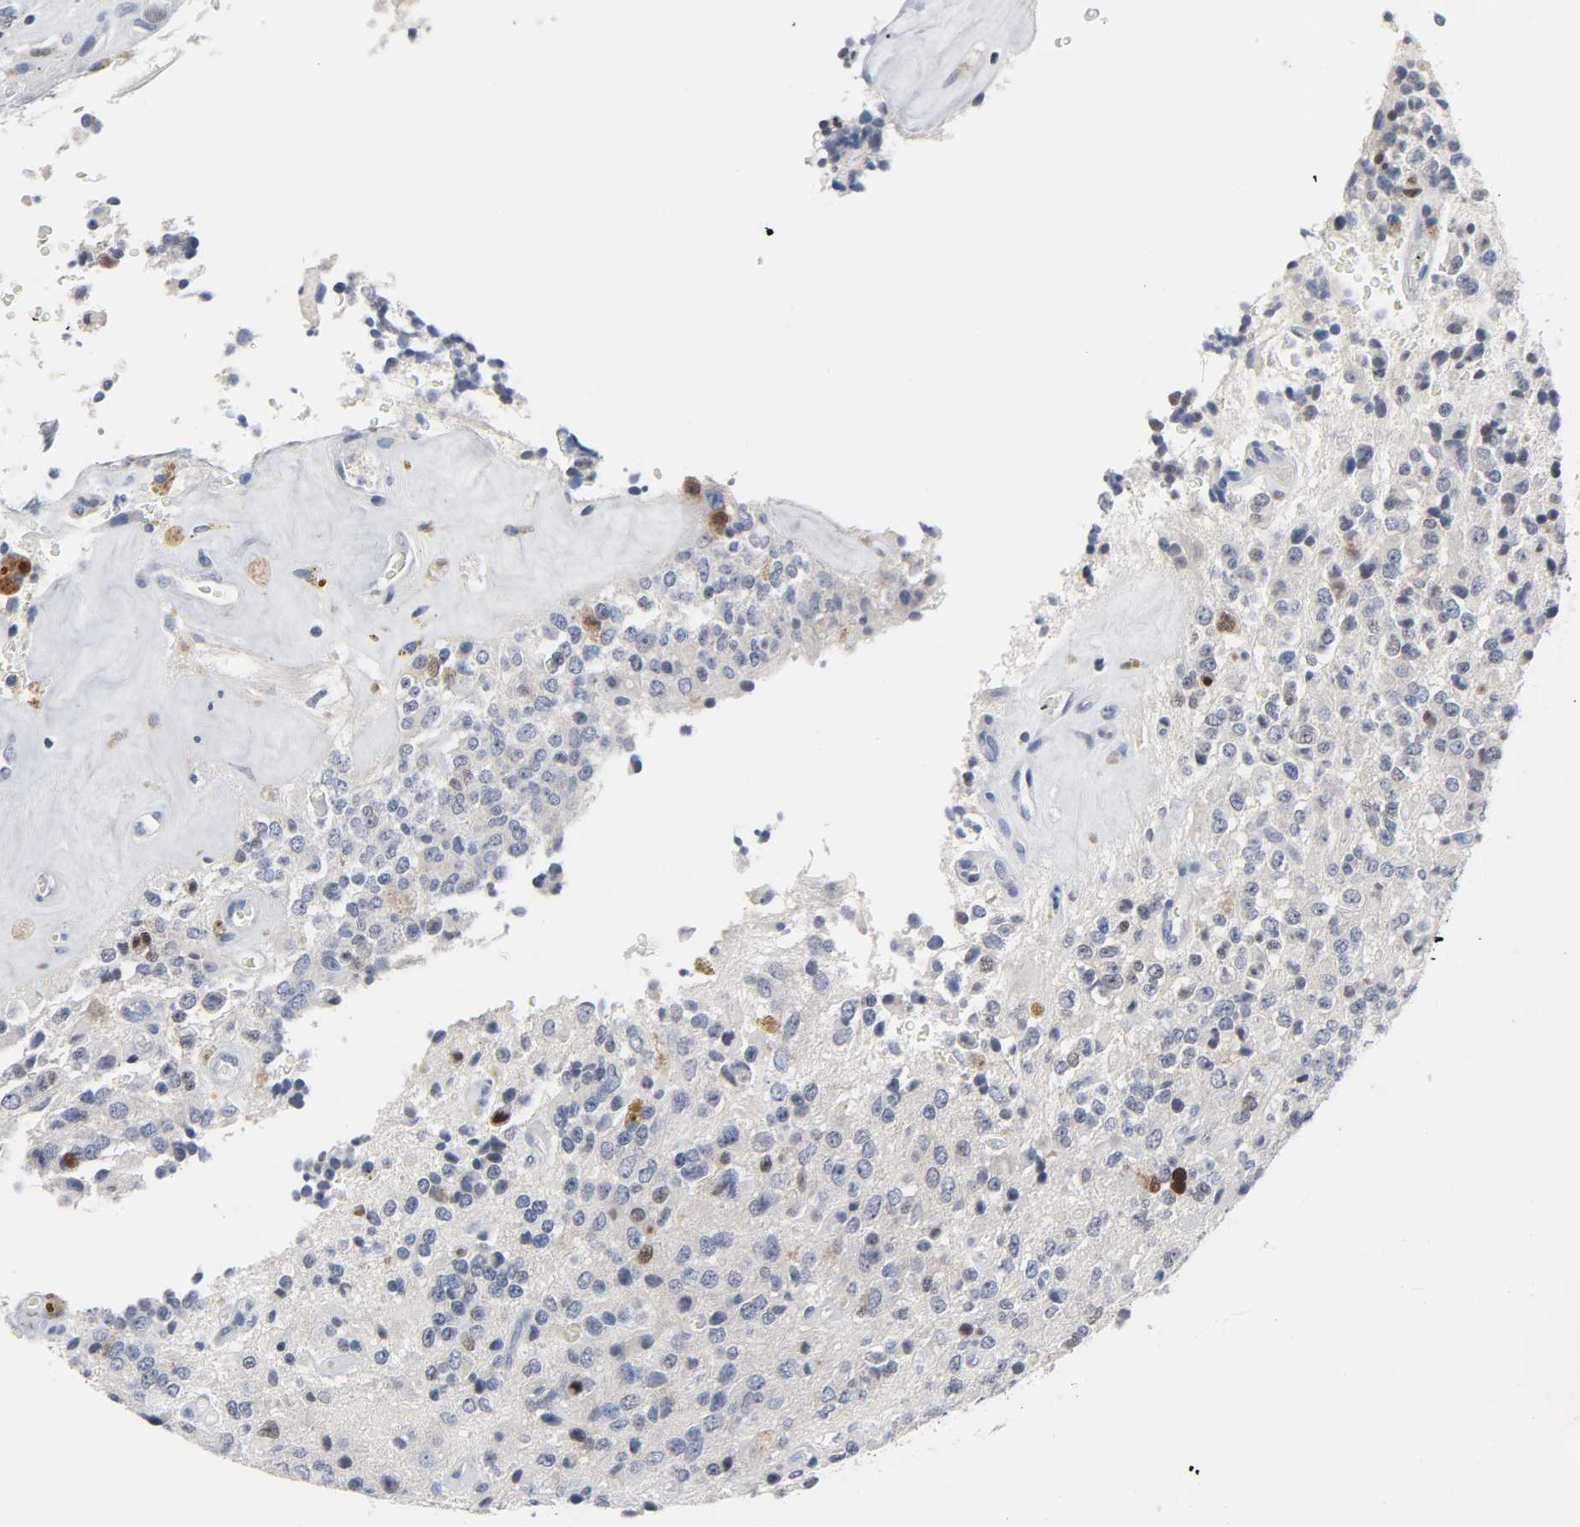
{"staining": {"intensity": "moderate", "quantity": "<25%", "location": "nuclear"}, "tissue": "glioma", "cell_type": "Tumor cells", "image_type": "cancer", "snomed": [{"axis": "morphology", "description": "Glioma, malignant, High grade"}, {"axis": "topography", "description": "pancreas cauda"}], "caption": "Tumor cells reveal moderate nuclear positivity in about <25% of cells in high-grade glioma (malignant).", "gene": "WEE1", "patient": {"sex": "male", "age": 60}}